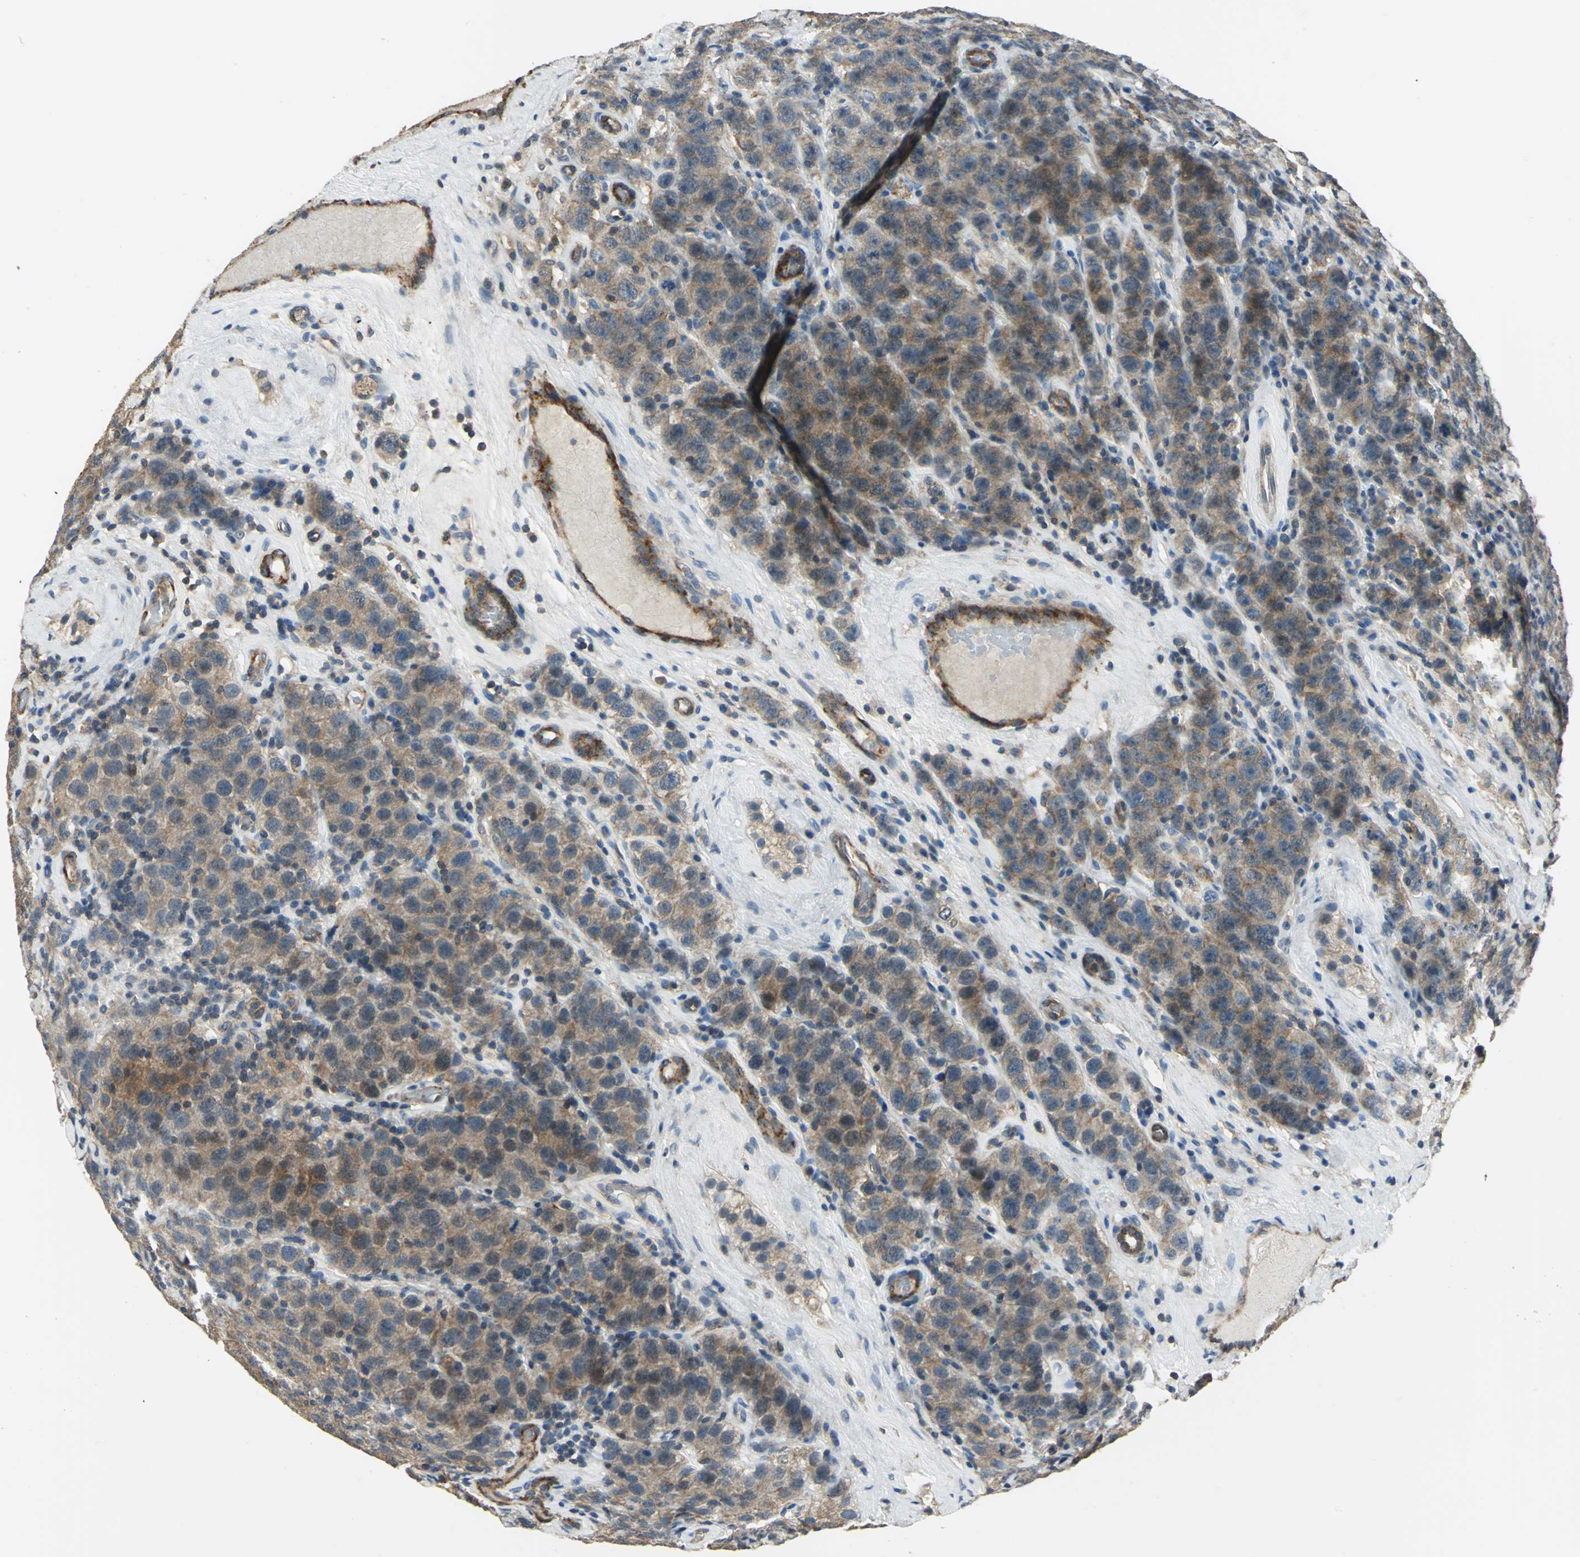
{"staining": {"intensity": "moderate", "quantity": ">75%", "location": "cytoplasmic/membranous"}, "tissue": "testis cancer", "cell_type": "Tumor cells", "image_type": "cancer", "snomed": [{"axis": "morphology", "description": "Seminoma, NOS"}, {"axis": "topography", "description": "Testis"}], "caption": "Testis cancer (seminoma) stained for a protein shows moderate cytoplasmic/membranous positivity in tumor cells.", "gene": "RAPGEF1", "patient": {"sex": "male", "age": 52}}